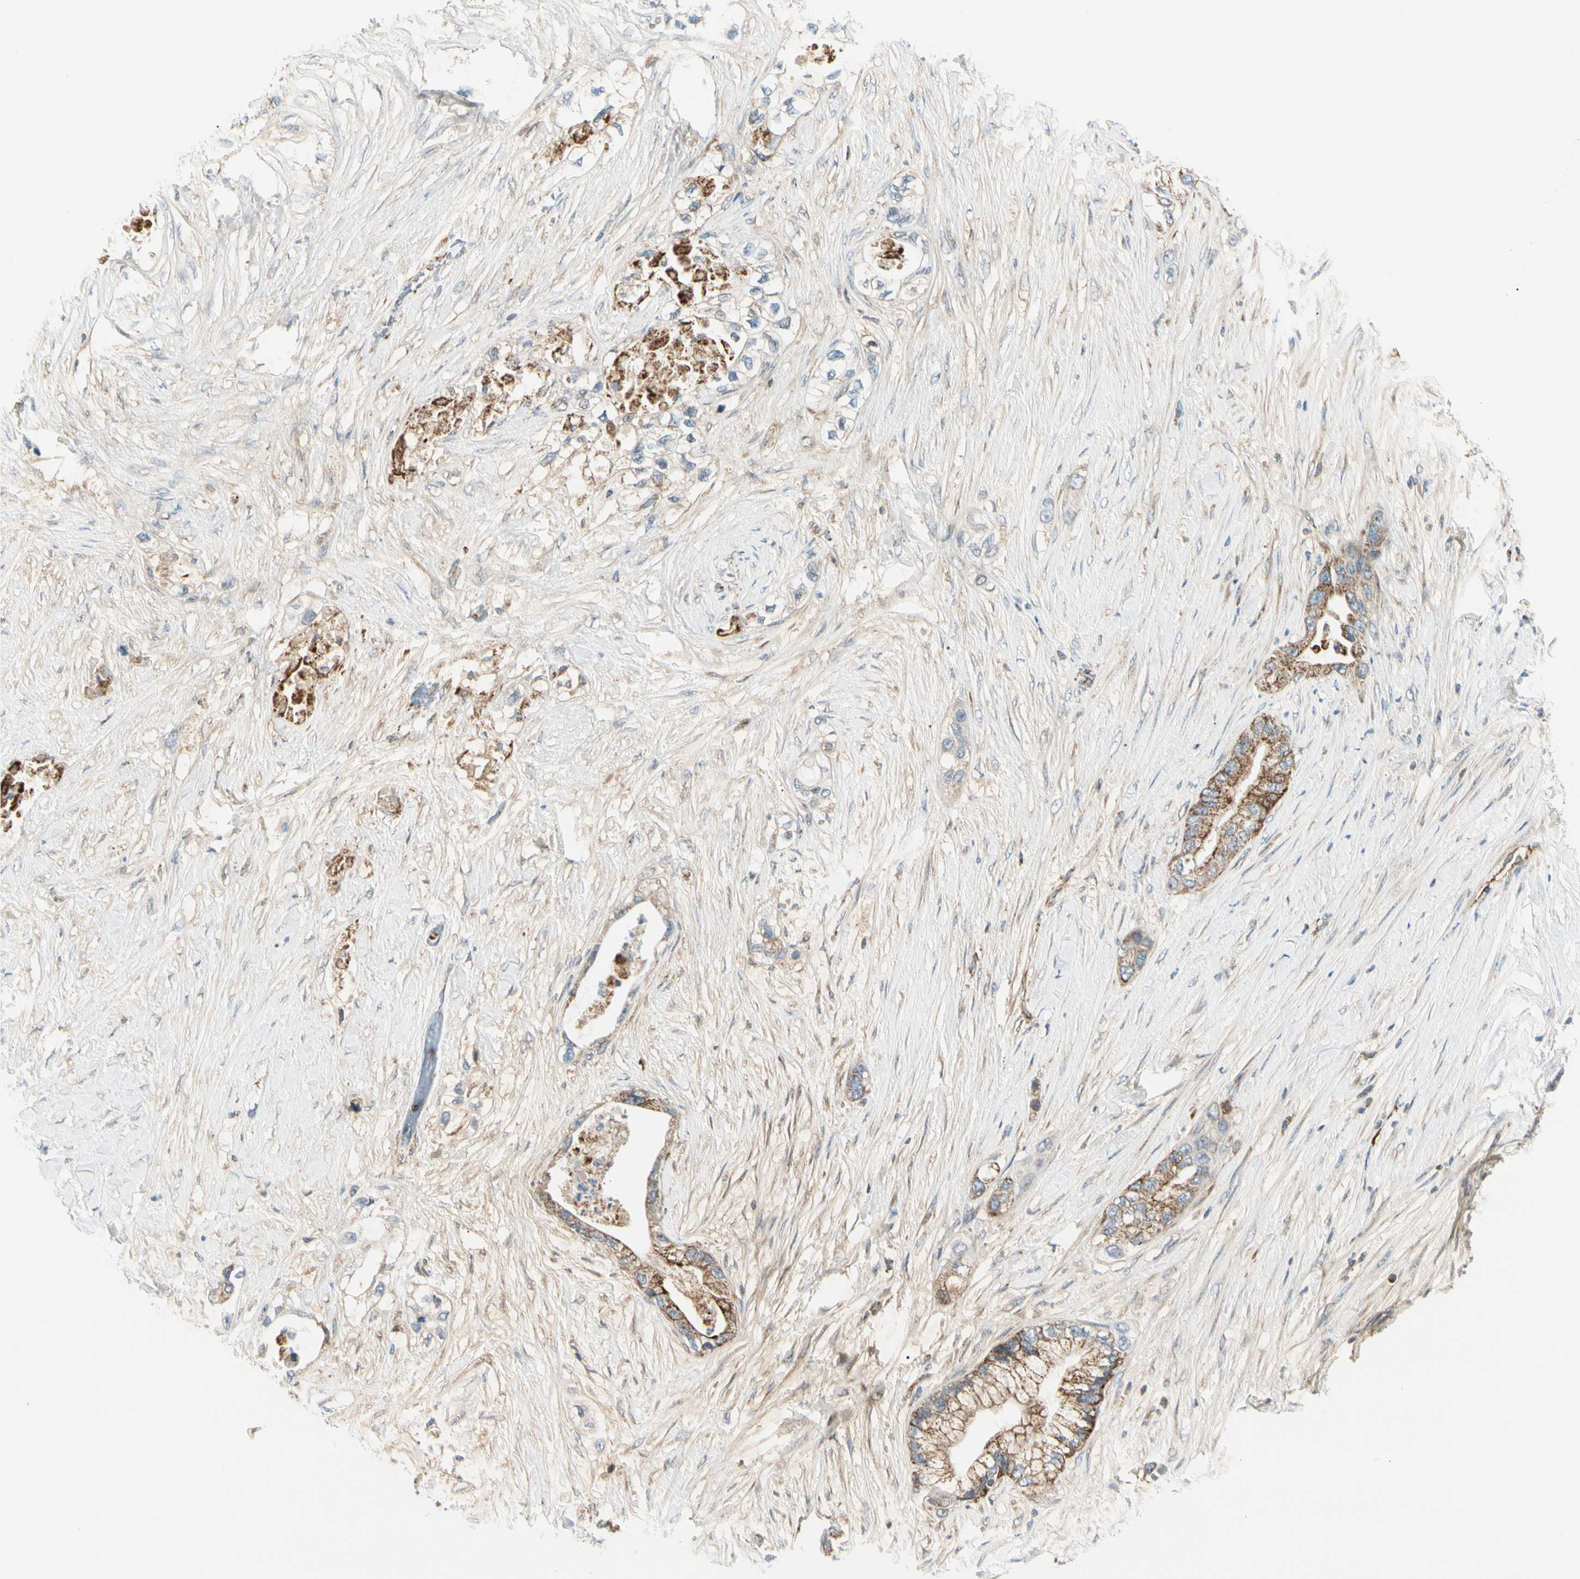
{"staining": {"intensity": "moderate", "quantity": "25%-75%", "location": "cytoplasmic/membranous"}, "tissue": "pancreatic cancer", "cell_type": "Tumor cells", "image_type": "cancer", "snomed": [{"axis": "morphology", "description": "Adenocarcinoma, NOS"}, {"axis": "topography", "description": "Pancreas"}], "caption": "DAB immunohistochemical staining of human pancreatic adenocarcinoma demonstrates moderate cytoplasmic/membranous protein positivity in approximately 25%-75% of tumor cells.", "gene": "TBC1D10A", "patient": {"sex": "female", "age": 70}}